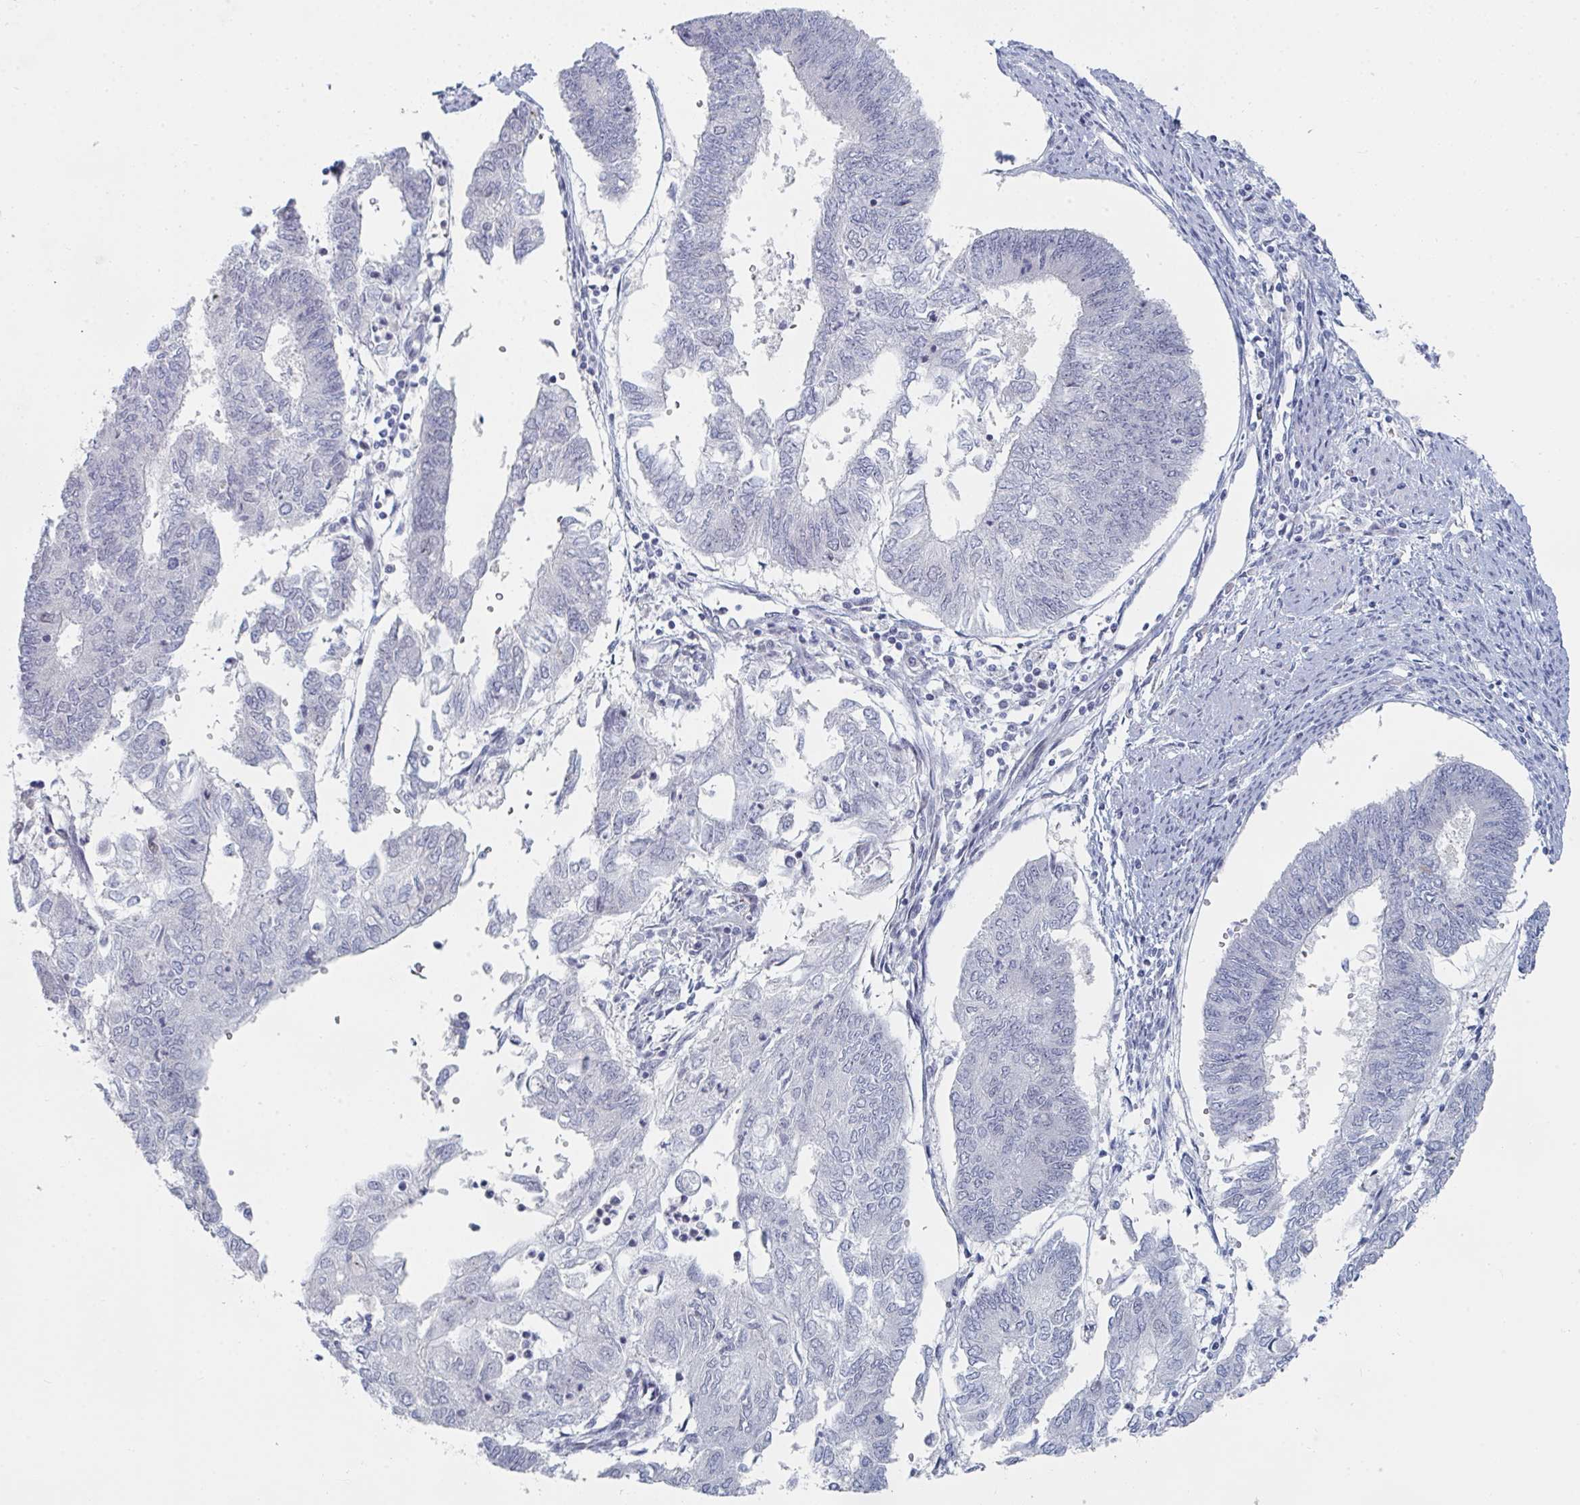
{"staining": {"intensity": "negative", "quantity": "none", "location": "none"}, "tissue": "endometrial cancer", "cell_type": "Tumor cells", "image_type": "cancer", "snomed": [{"axis": "morphology", "description": "Adenocarcinoma, NOS"}, {"axis": "topography", "description": "Endometrium"}], "caption": "Immunohistochemistry photomicrograph of adenocarcinoma (endometrial) stained for a protein (brown), which displays no positivity in tumor cells.", "gene": "NR1H2", "patient": {"sex": "female", "age": 68}}